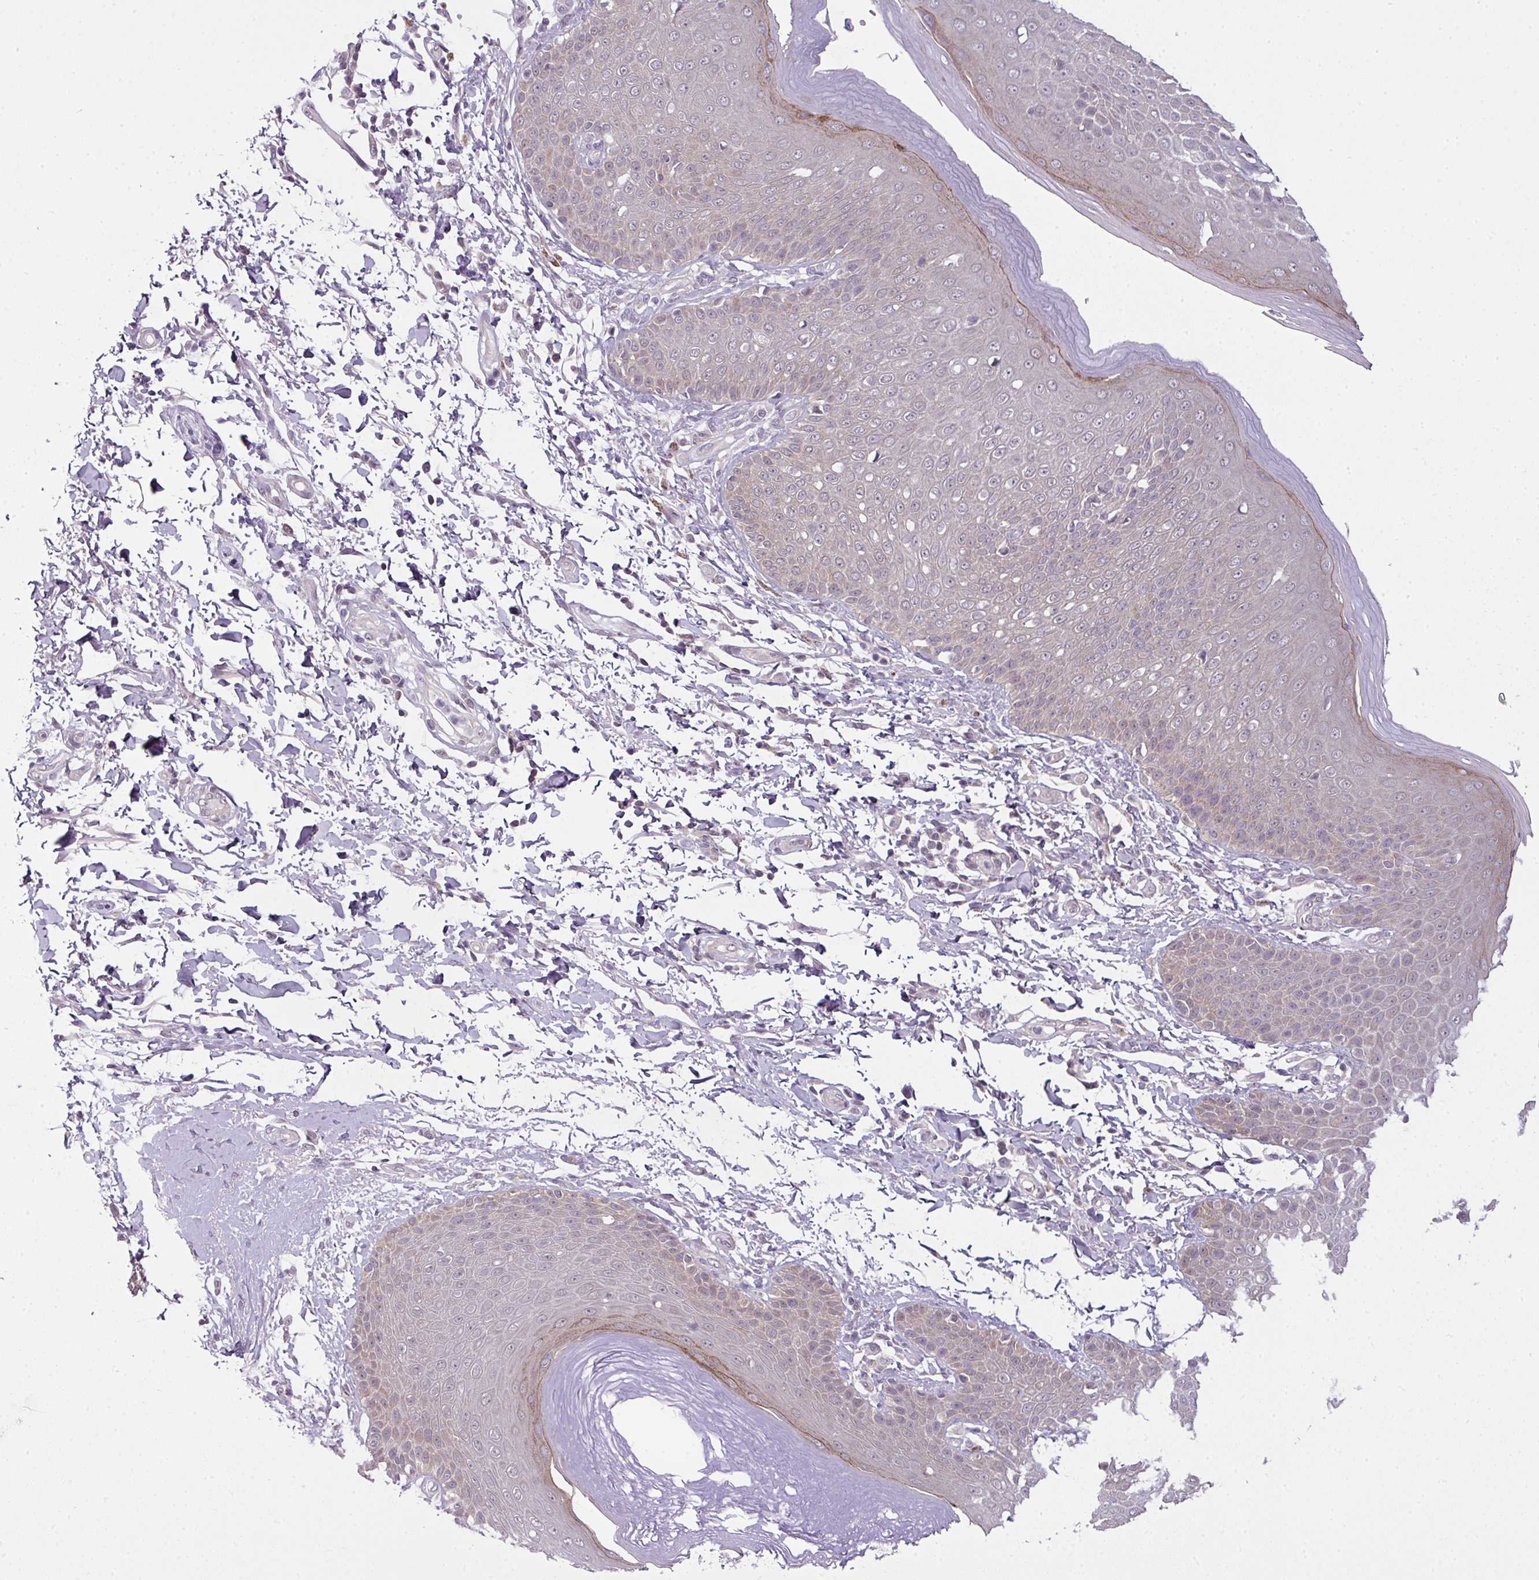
{"staining": {"intensity": "moderate", "quantity": "25%-75%", "location": "cytoplasmic/membranous,nuclear"}, "tissue": "skin", "cell_type": "Epidermal cells", "image_type": "normal", "snomed": [{"axis": "morphology", "description": "Normal tissue, NOS"}, {"axis": "topography", "description": "Peripheral nerve tissue"}], "caption": "Human skin stained with a brown dye displays moderate cytoplasmic/membranous,nuclear positive expression in about 25%-75% of epidermal cells.", "gene": "DERPC", "patient": {"sex": "male", "age": 51}}